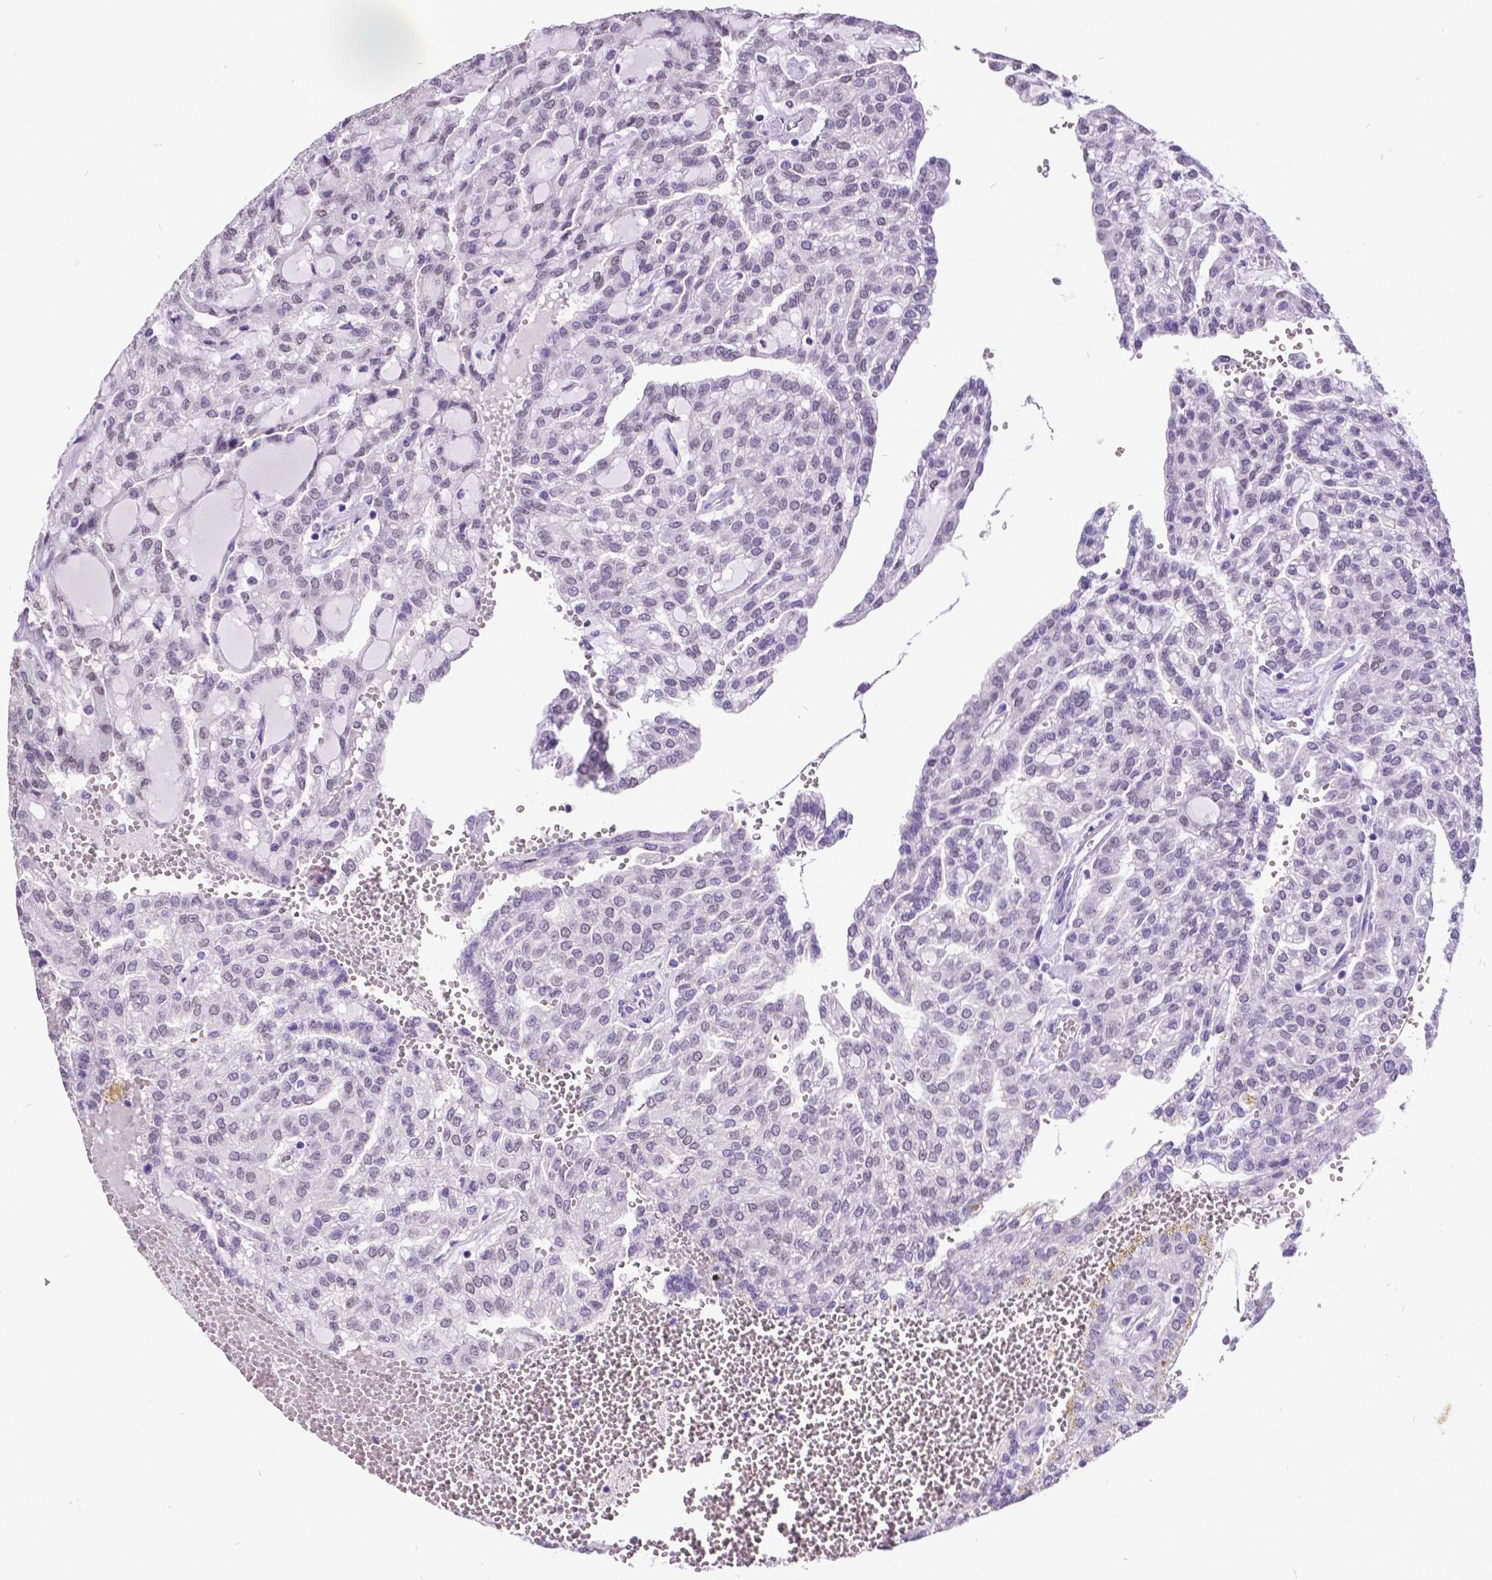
{"staining": {"intensity": "negative", "quantity": "none", "location": "none"}, "tissue": "renal cancer", "cell_type": "Tumor cells", "image_type": "cancer", "snomed": [{"axis": "morphology", "description": "Adenocarcinoma, NOS"}, {"axis": "topography", "description": "Kidney"}], "caption": "IHC histopathology image of human renal cancer stained for a protein (brown), which reveals no positivity in tumor cells.", "gene": "SATB2", "patient": {"sex": "male", "age": 63}}